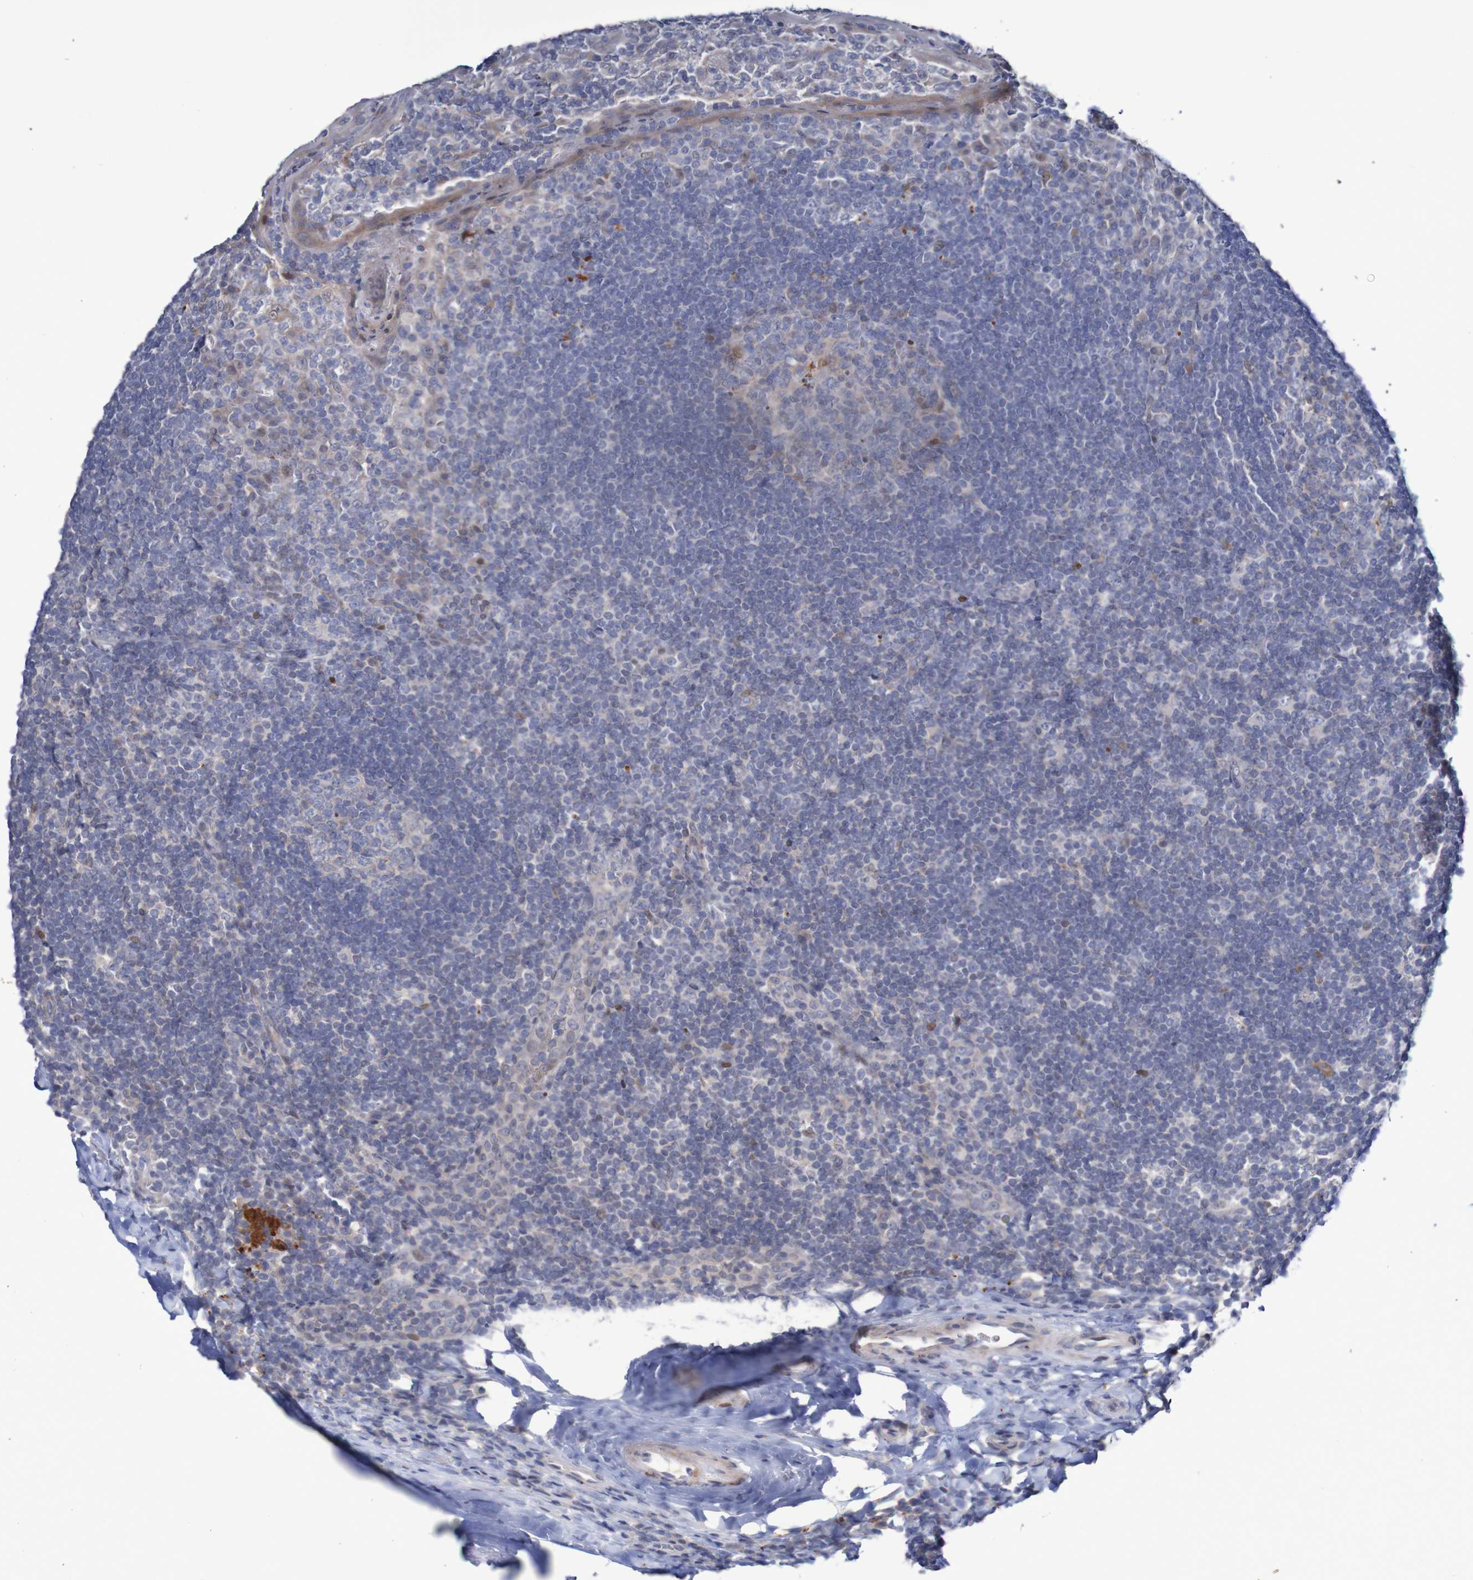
{"staining": {"intensity": "moderate", "quantity": "<25%", "location": "cytoplasmic/membranous,nuclear"}, "tissue": "tonsil", "cell_type": "Germinal center cells", "image_type": "normal", "snomed": [{"axis": "morphology", "description": "Normal tissue, NOS"}, {"axis": "topography", "description": "Tonsil"}], "caption": "Tonsil stained with a protein marker demonstrates moderate staining in germinal center cells.", "gene": "FBP1", "patient": {"sex": "male", "age": 37}}